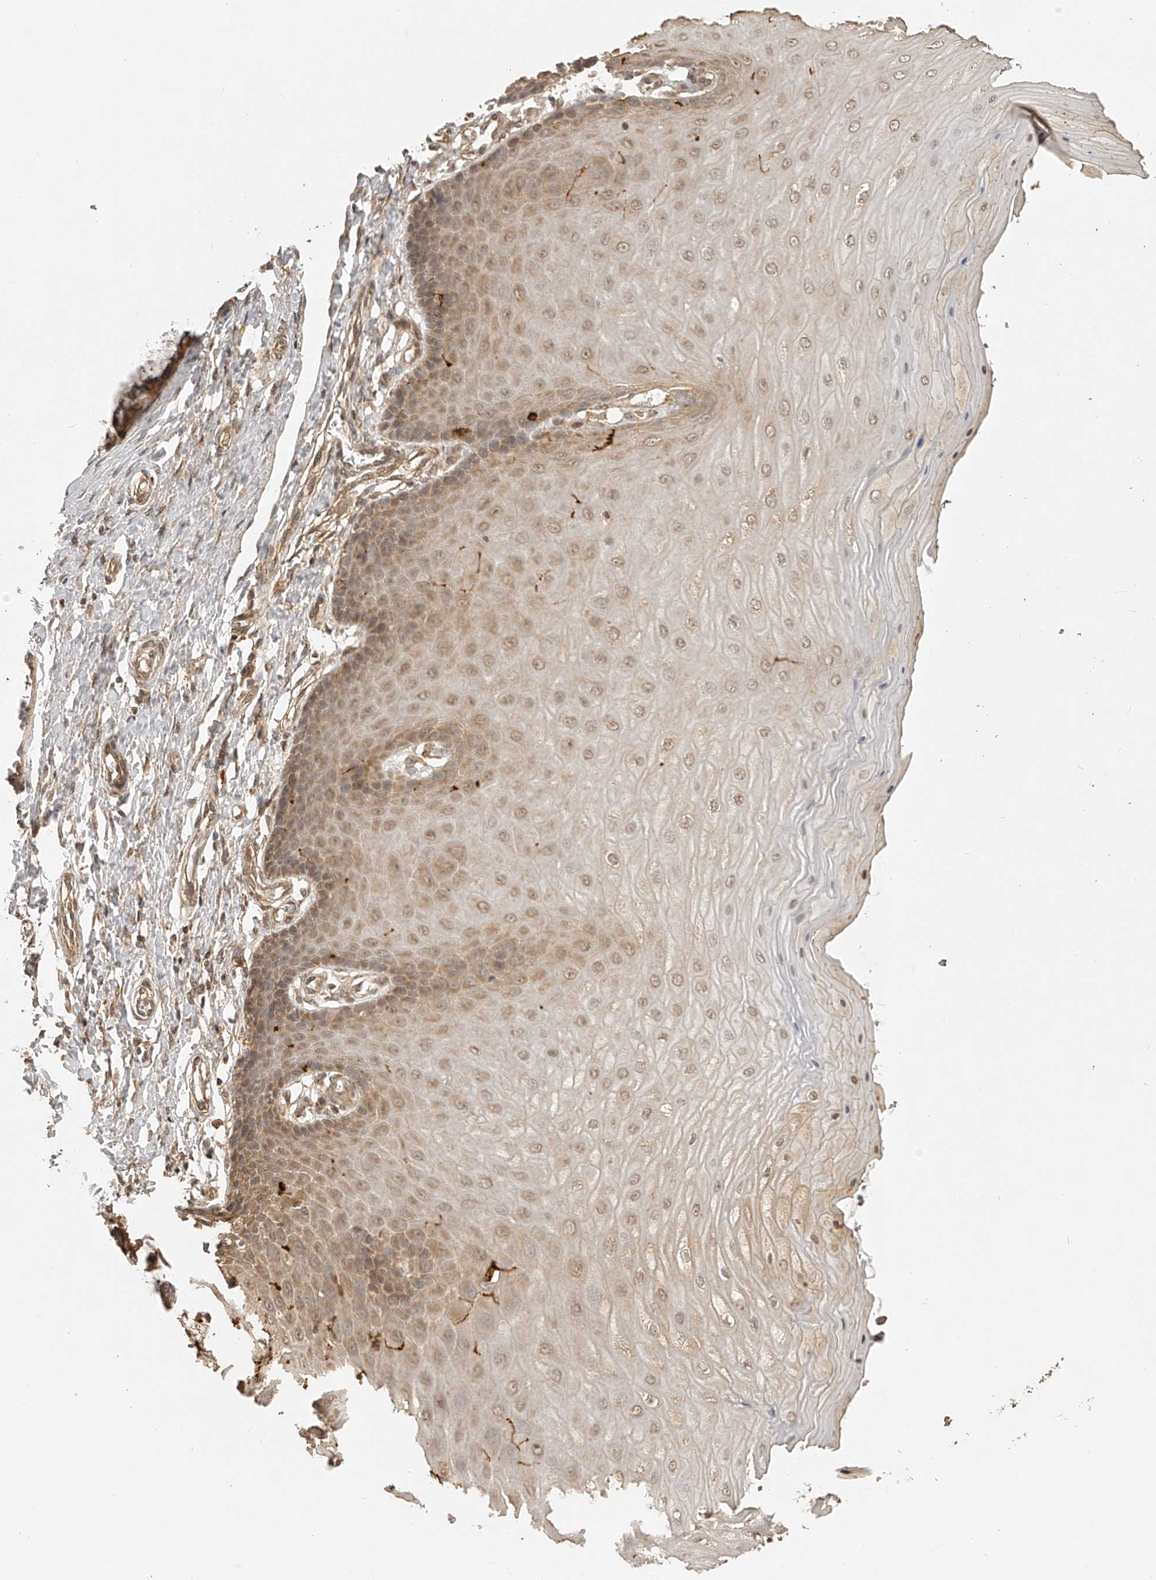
{"staining": {"intensity": "moderate", "quantity": ">75%", "location": "cytoplasmic/membranous"}, "tissue": "cervix", "cell_type": "Glandular cells", "image_type": "normal", "snomed": [{"axis": "morphology", "description": "Normal tissue, NOS"}, {"axis": "topography", "description": "Cervix"}], "caption": "A medium amount of moderate cytoplasmic/membranous expression is identified in approximately >75% of glandular cells in unremarkable cervix. Ihc stains the protein of interest in brown and the nuclei are stained blue.", "gene": "BCL2L11", "patient": {"sex": "female", "age": 55}}